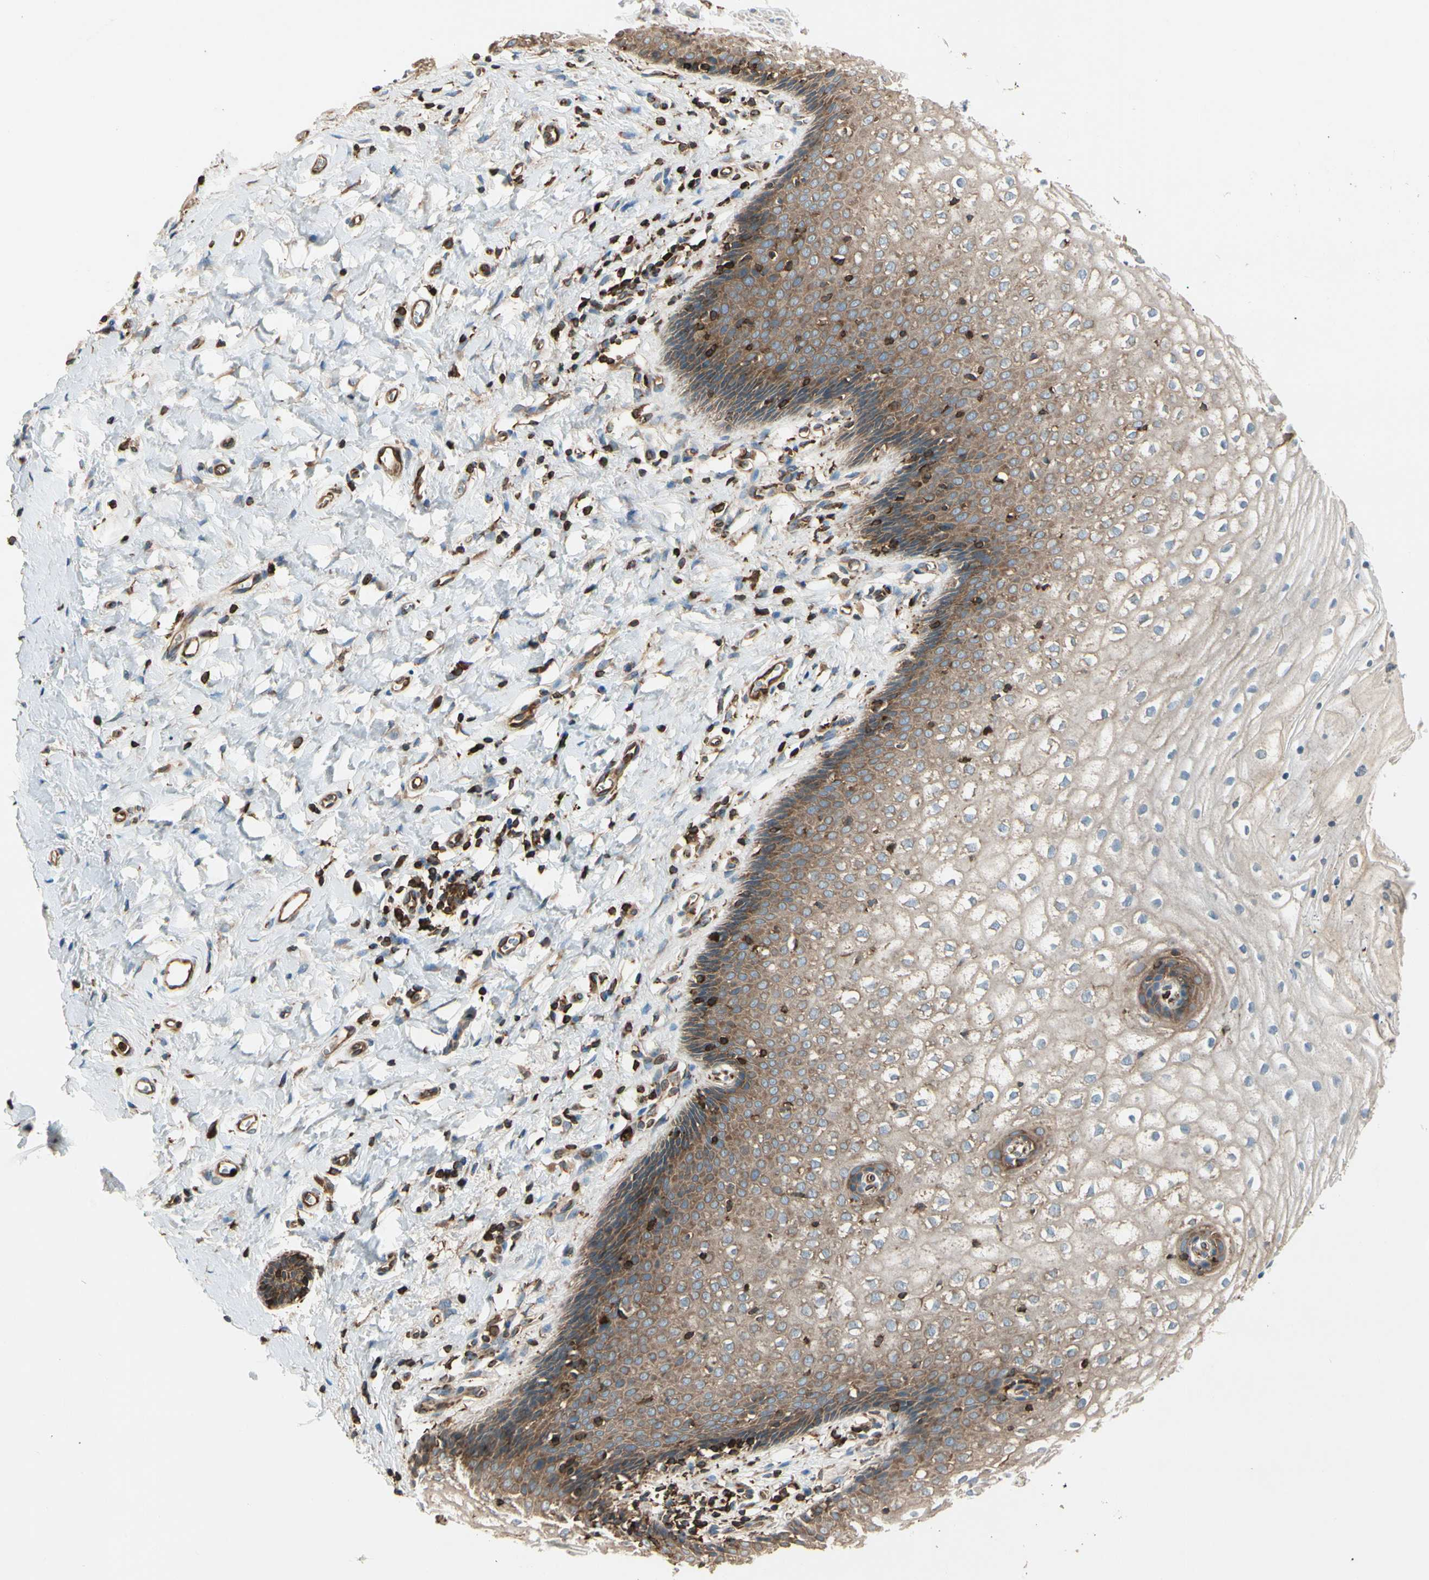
{"staining": {"intensity": "moderate", "quantity": ">75%", "location": "cytoplasmic/membranous"}, "tissue": "vagina", "cell_type": "Squamous epithelial cells", "image_type": "normal", "snomed": [{"axis": "morphology", "description": "Normal tissue, NOS"}, {"axis": "topography", "description": "Soft tissue"}, {"axis": "topography", "description": "Vagina"}], "caption": "An image of vagina stained for a protein displays moderate cytoplasmic/membranous brown staining in squamous epithelial cells. (Stains: DAB (3,3'-diaminobenzidine) in brown, nuclei in blue, Microscopy: brightfield microscopy at high magnification).", "gene": "ARPC2", "patient": {"sex": "female", "age": 61}}